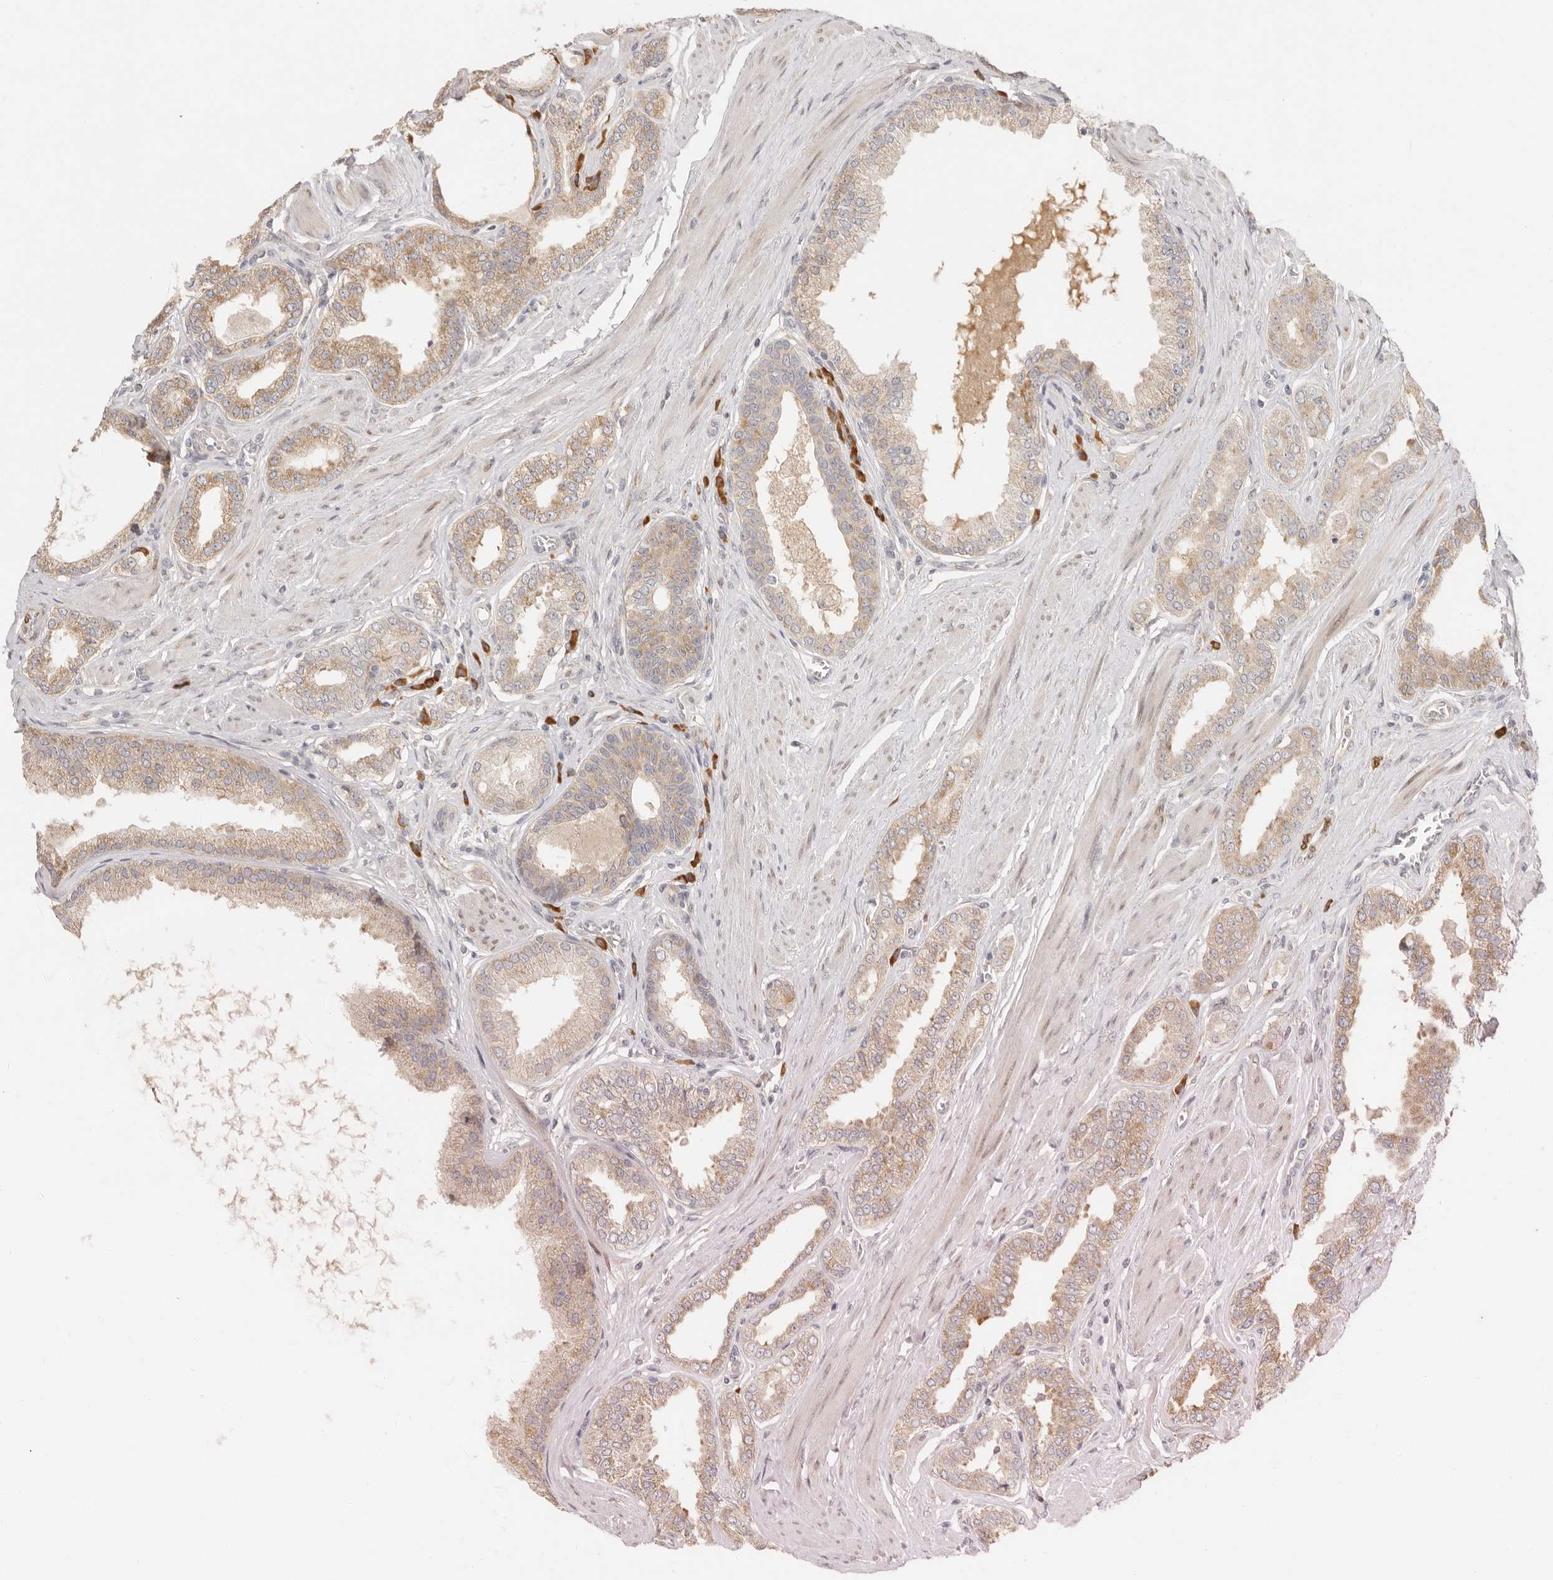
{"staining": {"intensity": "moderate", "quantity": "25%-75%", "location": "cytoplasmic/membranous"}, "tissue": "prostate cancer", "cell_type": "Tumor cells", "image_type": "cancer", "snomed": [{"axis": "morphology", "description": "Adenocarcinoma, Low grade"}, {"axis": "topography", "description": "Prostate"}], "caption": "Prostate cancer was stained to show a protein in brown. There is medium levels of moderate cytoplasmic/membranous positivity in about 25%-75% of tumor cells.", "gene": "PABPC4", "patient": {"sex": "male", "age": 63}}